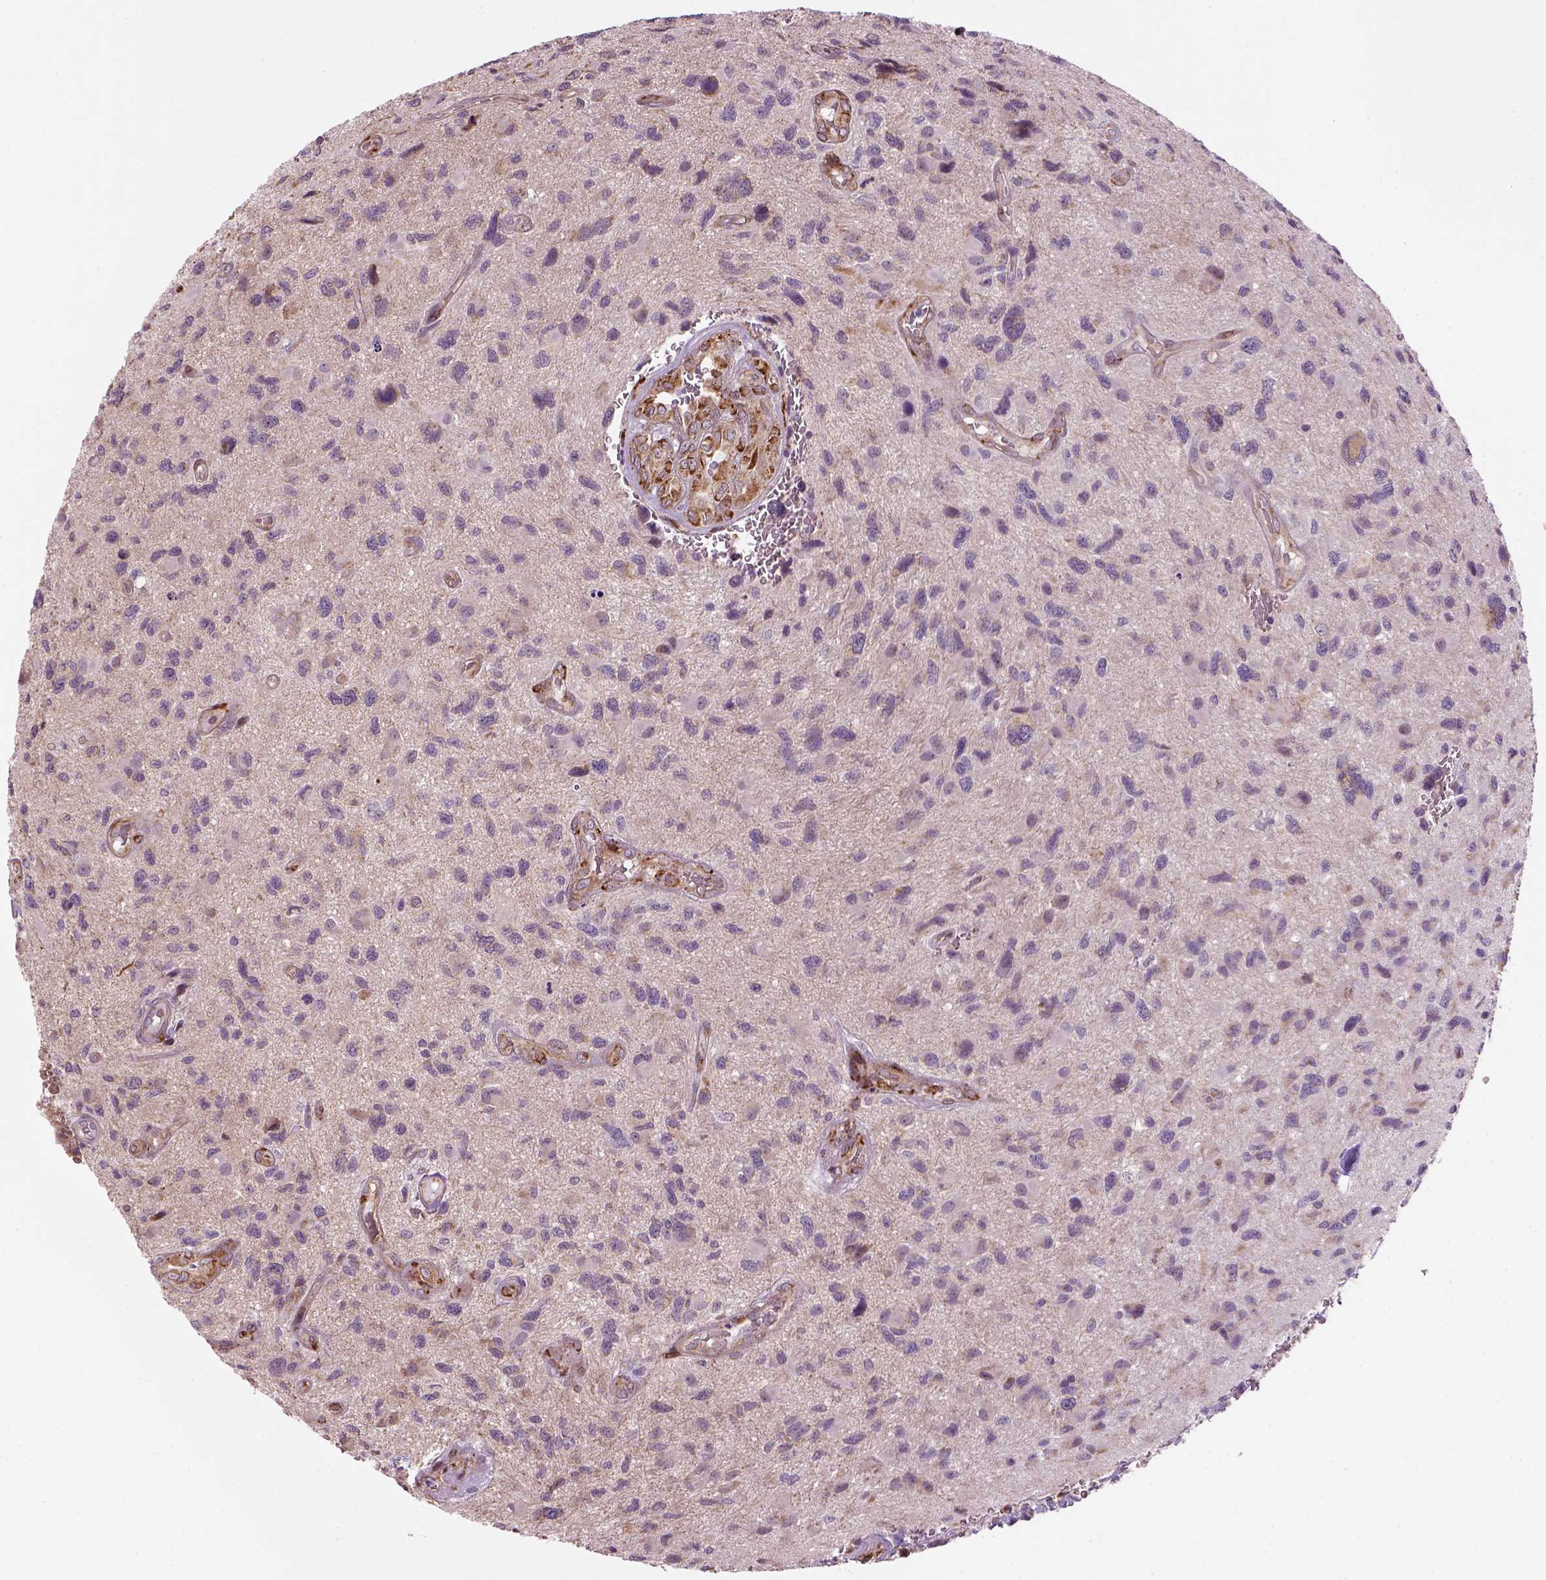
{"staining": {"intensity": "negative", "quantity": "none", "location": "none"}, "tissue": "glioma", "cell_type": "Tumor cells", "image_type": "cancer", "snomed": [{"axis": "morphology", "description": "Glioma, malignant, NOS"}, {"axis": "morphology", "description": "Glioma, malignant, High grade"}, {"axis": "topography", "description": "Brain"}], "caption": "Immunohistochemistry of human glioma demonstrates no staining in tumor cells.", "gene": "XK", "patient": {"sex": "female", "age": 71}}